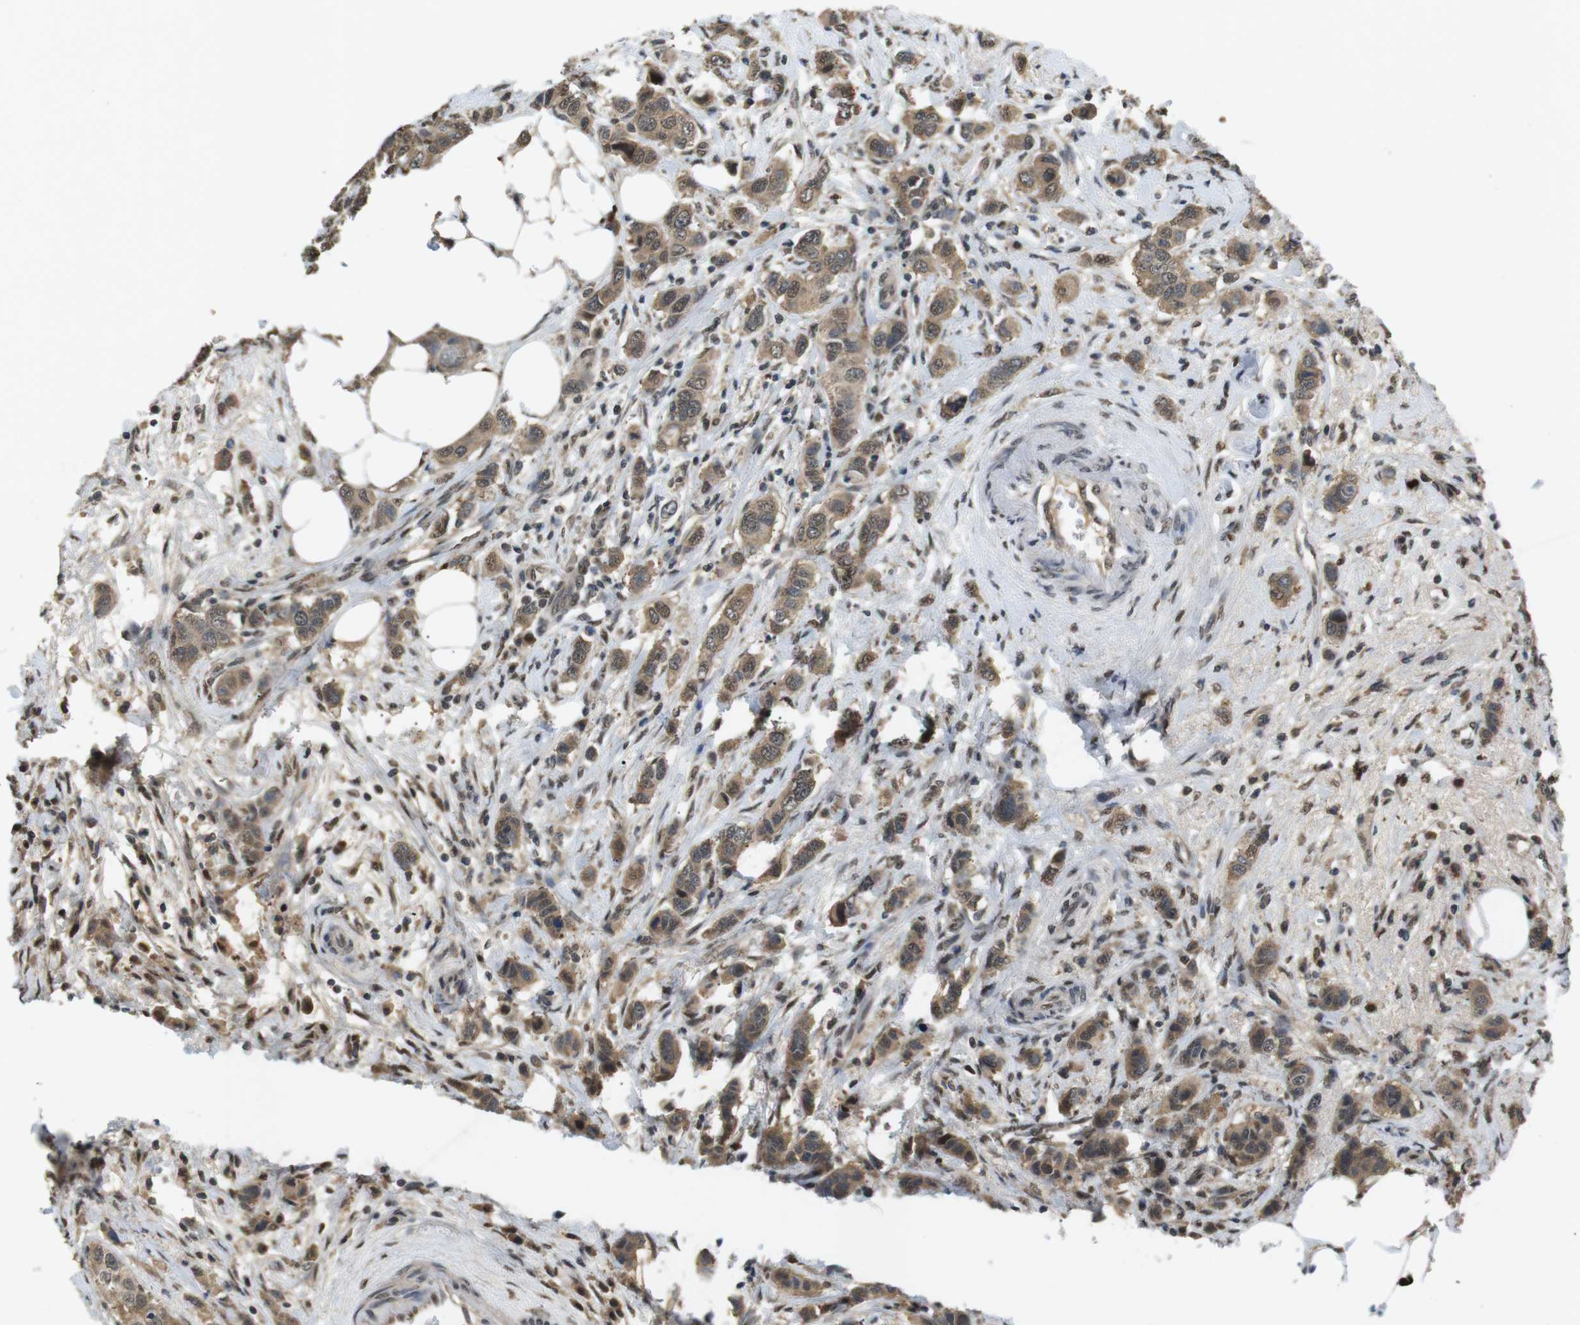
{"staining": {"intensity": "moderate", "quantity": ">75%", "location": "cytoplasmic/membranous,nuclear"}, "tissue": "breast cancer", "cell_type": "Tumor cells", "image_type": "cancer", "snomed": [{"axis": "morphology", "description": "Duct carcinoma"}, {"axis": "topography", "description": "Breast"}], "caption": "Protein expression analysis of human breast cancer reveals moderate cytoplasmic/membranous and nuclear positivity in approximately >75% of tumor cells.", "gene": "ORAI3", "patient": {"sex": "female", "age": 50}}